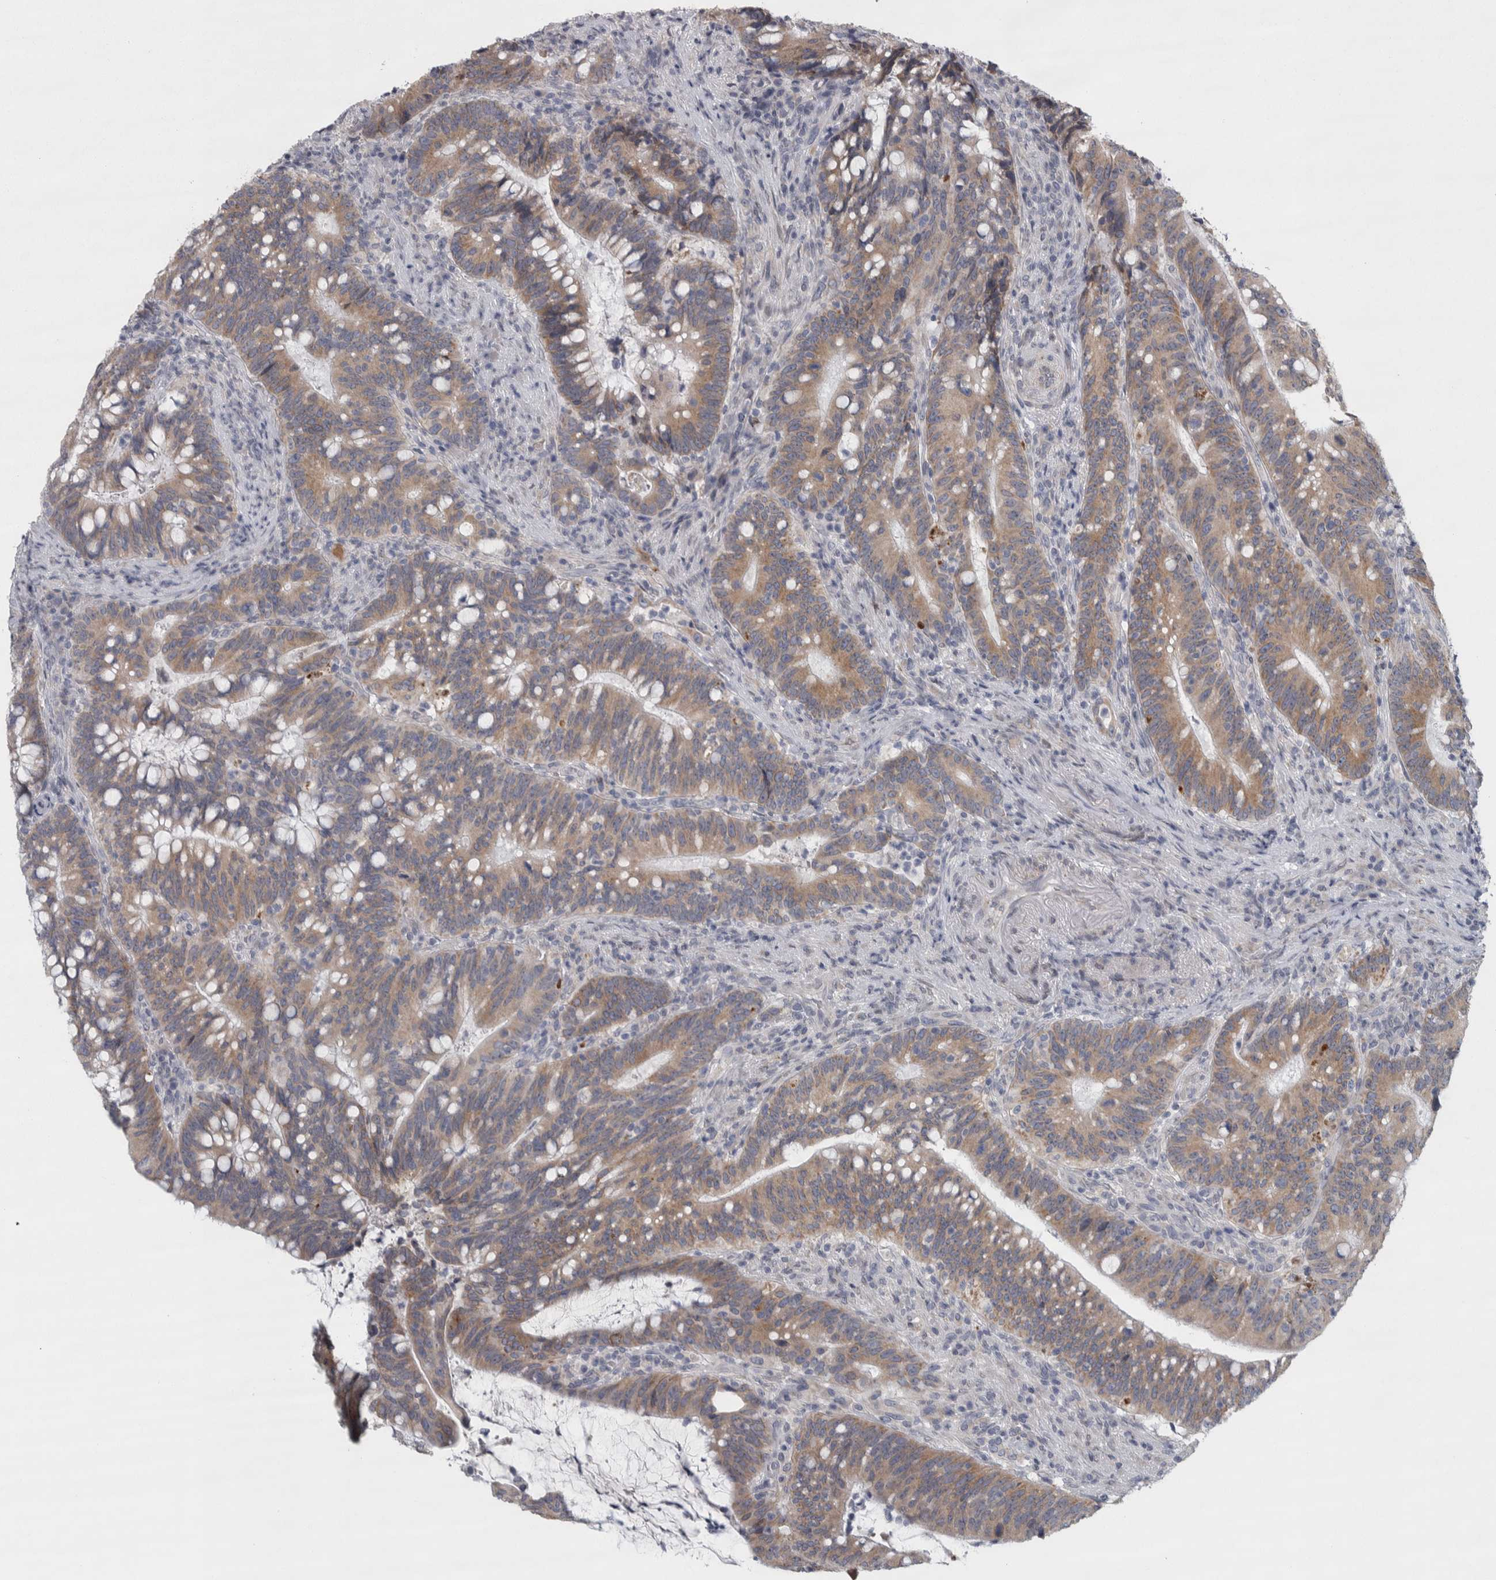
{"staining": {"intensity": "moderate", "quantity": ">75%", "location": "cytoplasmic/membranous"}, "tissue": "colorectal cancer", "cell_type": "Tumor cells", "image_type": "cancer", "snomed": [{"axis": "morphology", "description": "Adenocarcinoma, NOS"}, {"axis": "topography", "description": "Colon"}], "caption": "Moderate cytoplasmic/membranous staining is identified in about >75% of tumor cells in colorectal adenocarcinoma. (DAB IHC, brown staining for protein, blue staining for nuclei).", "gene": "SIGMAR1", "patient": {"sex": "female", "age": 66}}